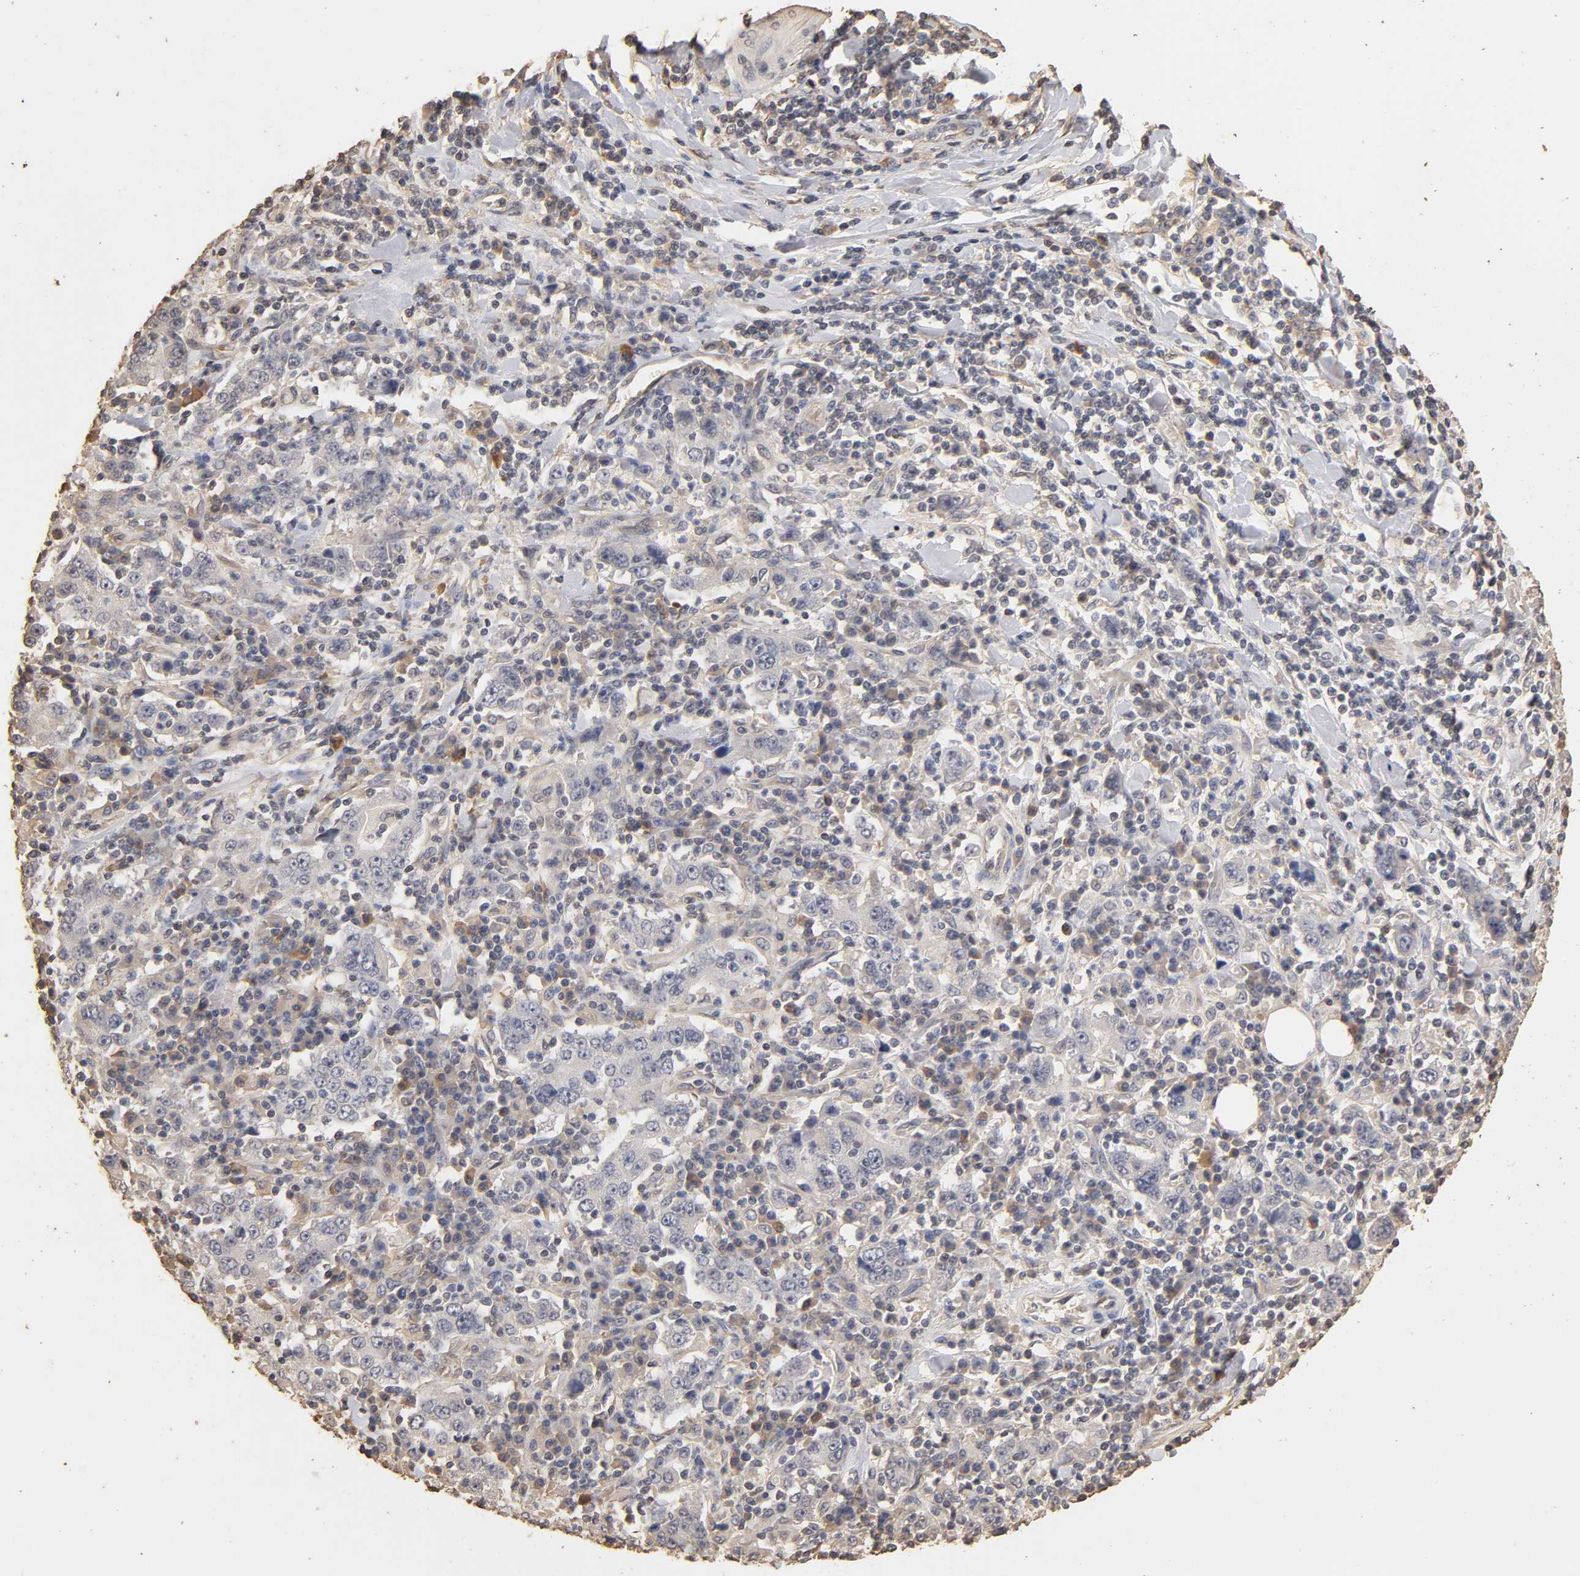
{"staining": {"intensity": "negative", "quantity": "none", "location": "none"}, "tissue": "stomach cancer", "cell_type": "Tumor cells", "image_type": "cancer", "snomed": [{"axis": "morphology", "description": "Normal tissue, NOS"}, {"axis": "morphology", "description": "Adenocarcinoma, NOS"}, {"axis": "topography", "description": "Stomach, upper"}, {"axis": "topography", "description": "Stomach"}], "caption": "Tumor cells are negative for protein expression in human adenocarcinoma (stomach).", "gene": "VSIG4", "patient": {"sex": "male", "age": 59}}